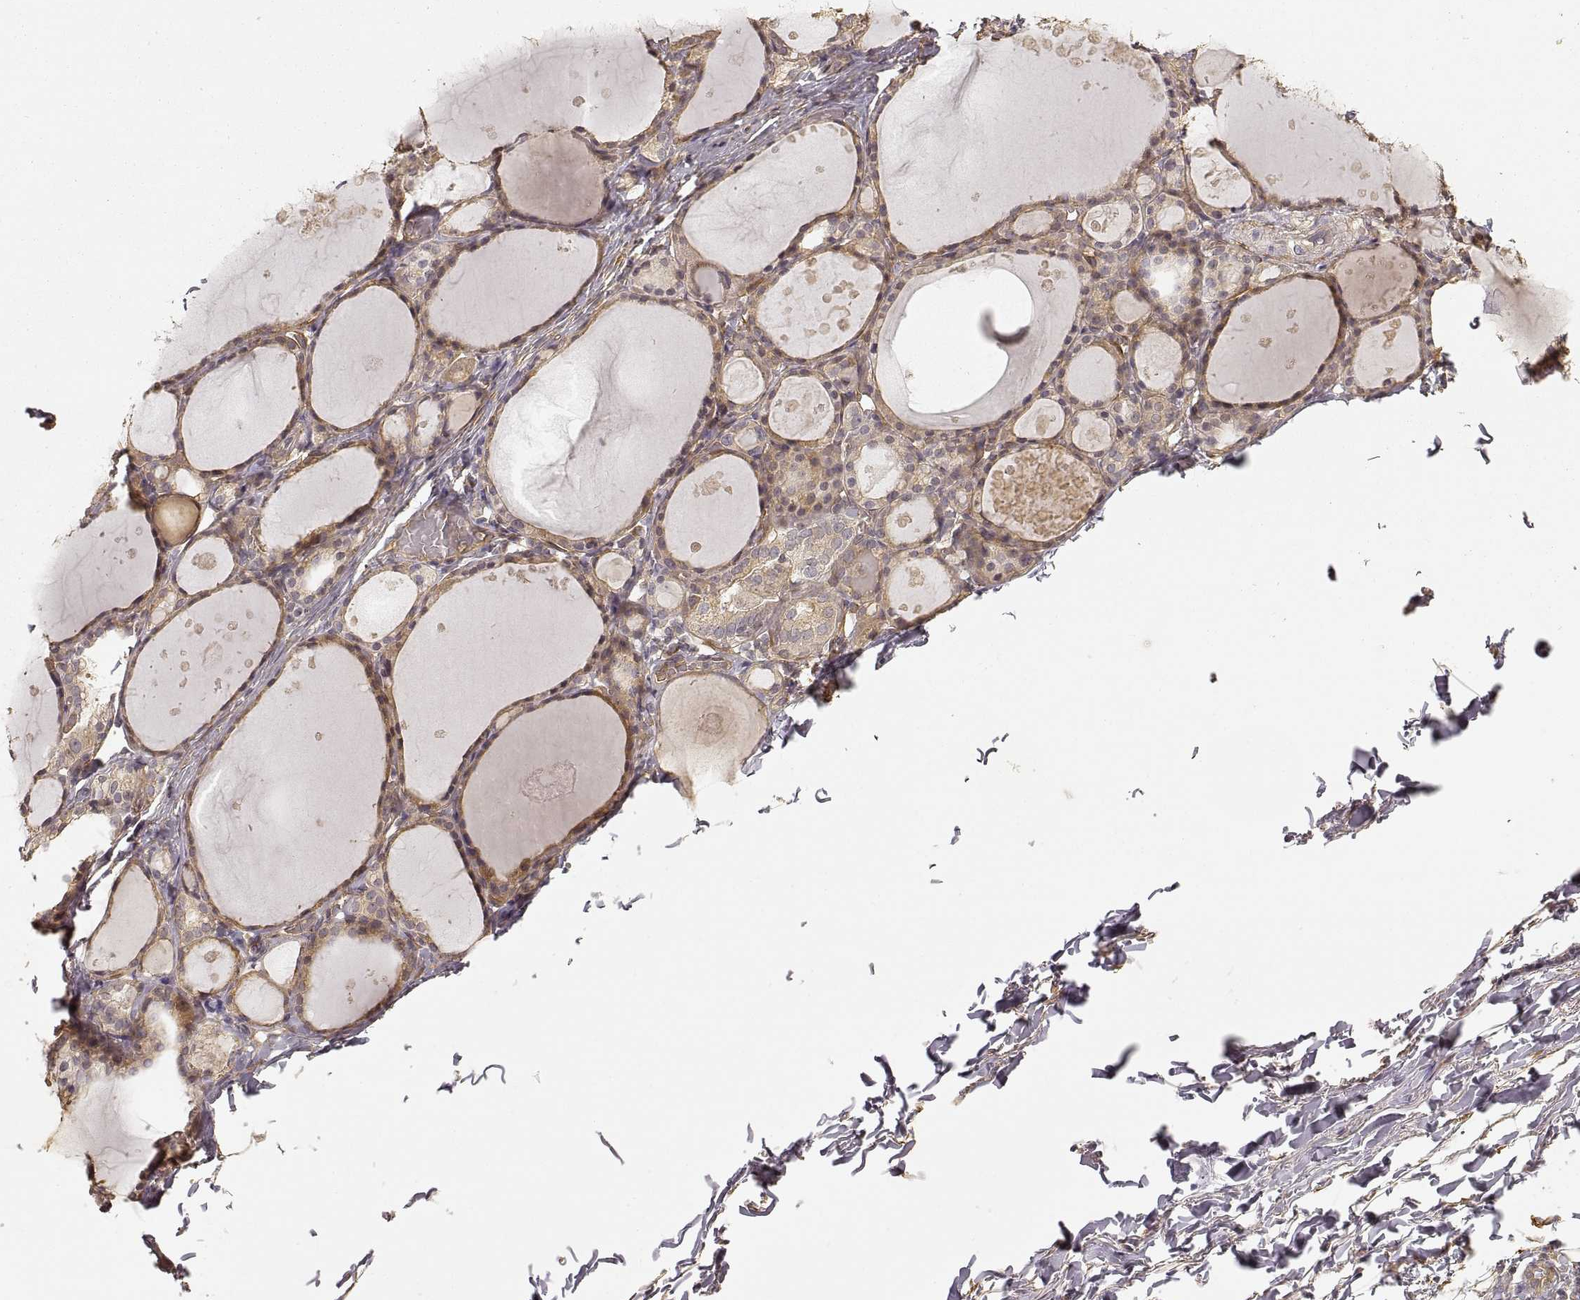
{"staining": {"intensity": "weak", "quantity": "25%-75%", "location": "cytoplasmic/membranous"}, "tissue": "thyroid gland", "cell_type": "Glandular cells", "image_type": "normal", "snomed": [{"axis": "morphology", "description": "Normal tissue, NOS"}, {"axis": "topography", "description": "Thyroid gland"}], "caption": "Glandular cells exhibit weak cytoplasmic/membranous positivity in about 25%-75% of cells in unremarkable thyroid gland. (Stains: DAB in brown, nuclei in blue, Microscopy: brightfield microscopy at high magnification).", "gene": "LAMA4", "patient": {"sex": "male", "age": 68}}